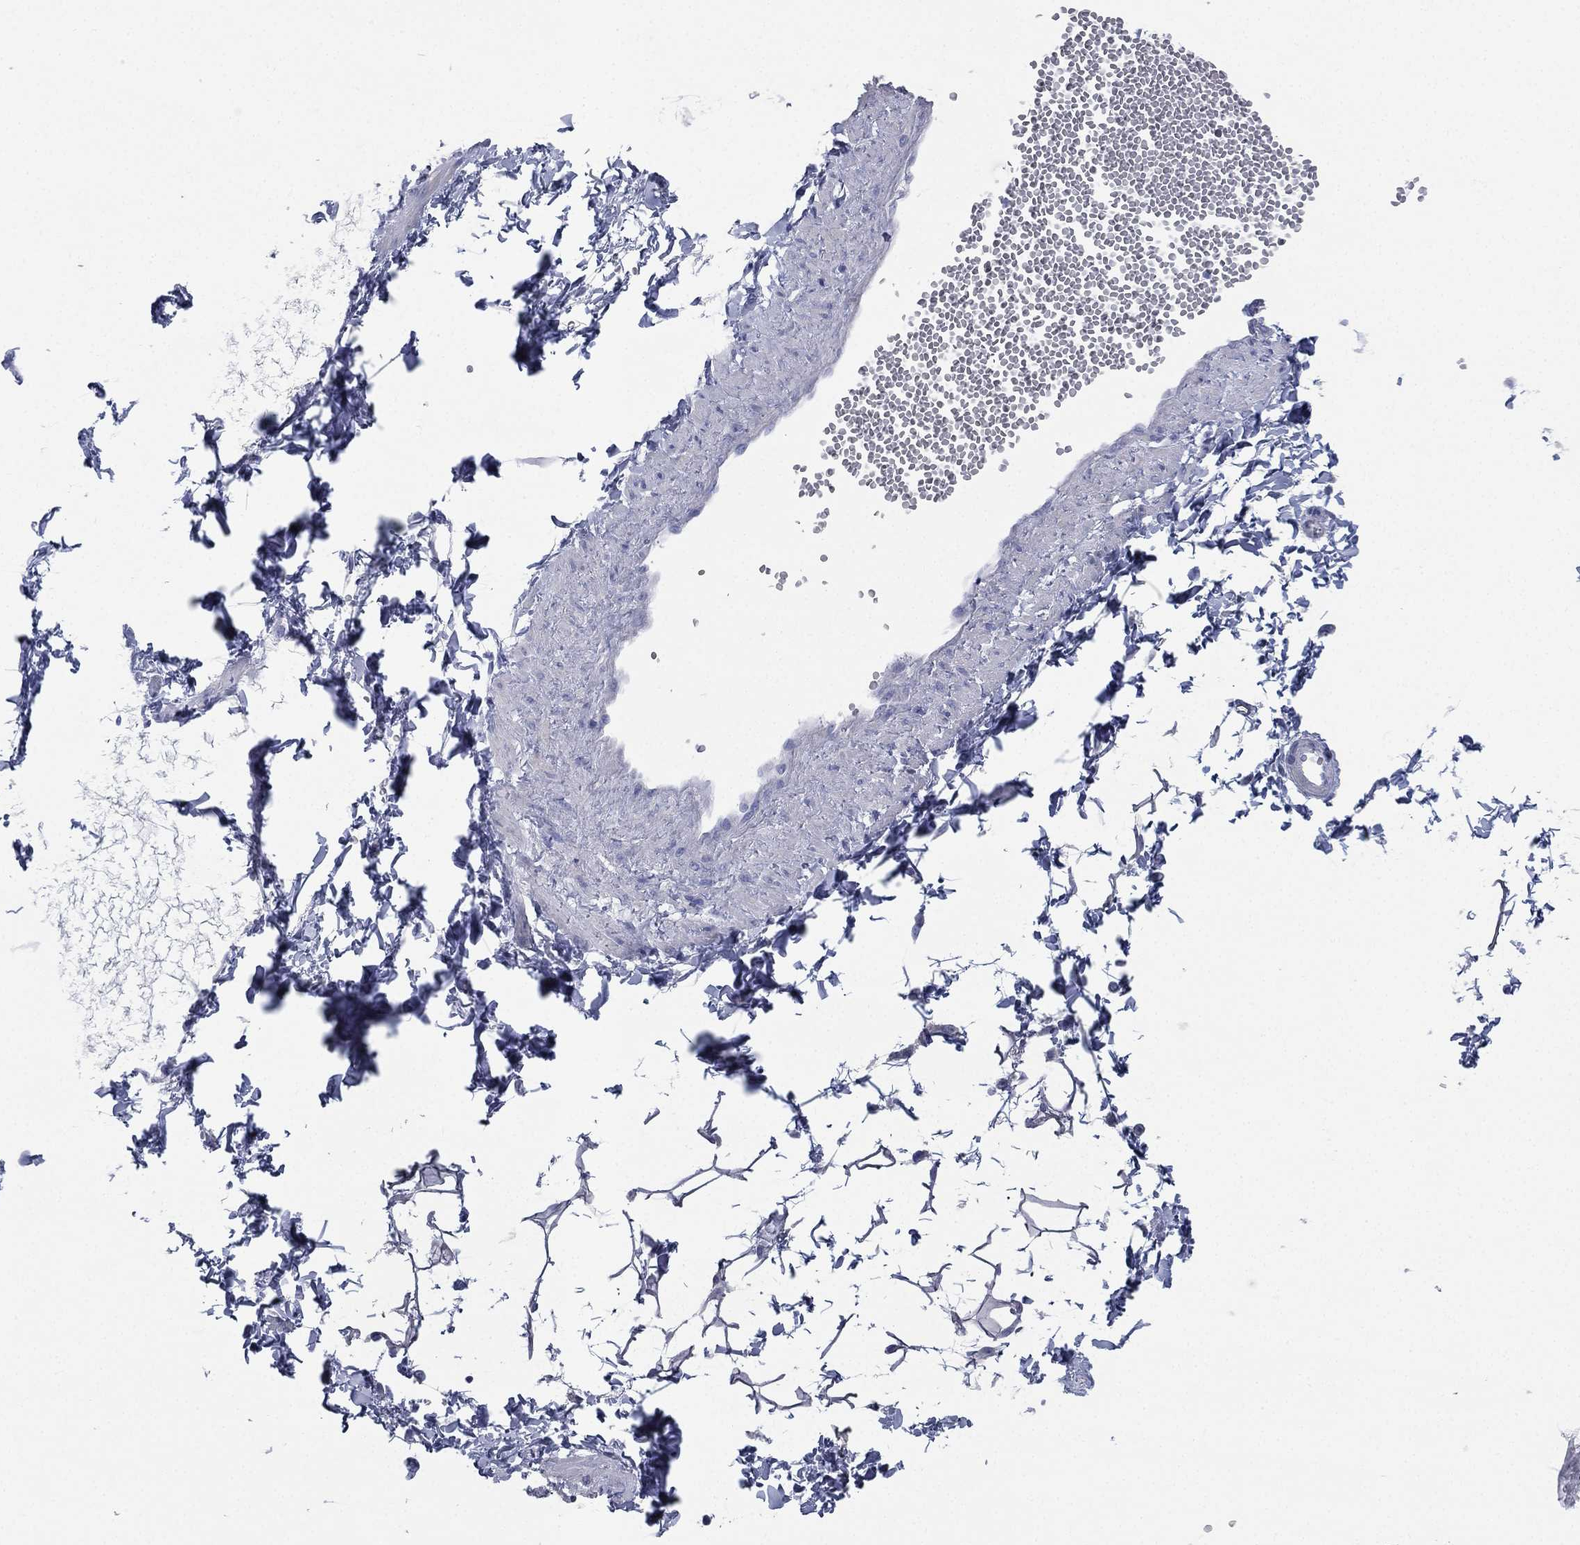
{"staining": {"intensity": "negative", "quantity": "none", "location": "none"}, "tissue": "adipose tissue", "cell_type": "Adipocytes", "image_type": "normal", "snomed": [{"axis": "morphology", "description": "Normal tissue, NOS"}, {"axis": "topography", "description": "Smooth muscle"}, {"axis": "topography", "description": "Peripheral nerve tissue"}], "caption": "Immunohistochemical staining of benign adipose tissue displays no significant staining in adipocytes.", "gene": "FCER2", "patient": {"sex": "male", "age": 22}}